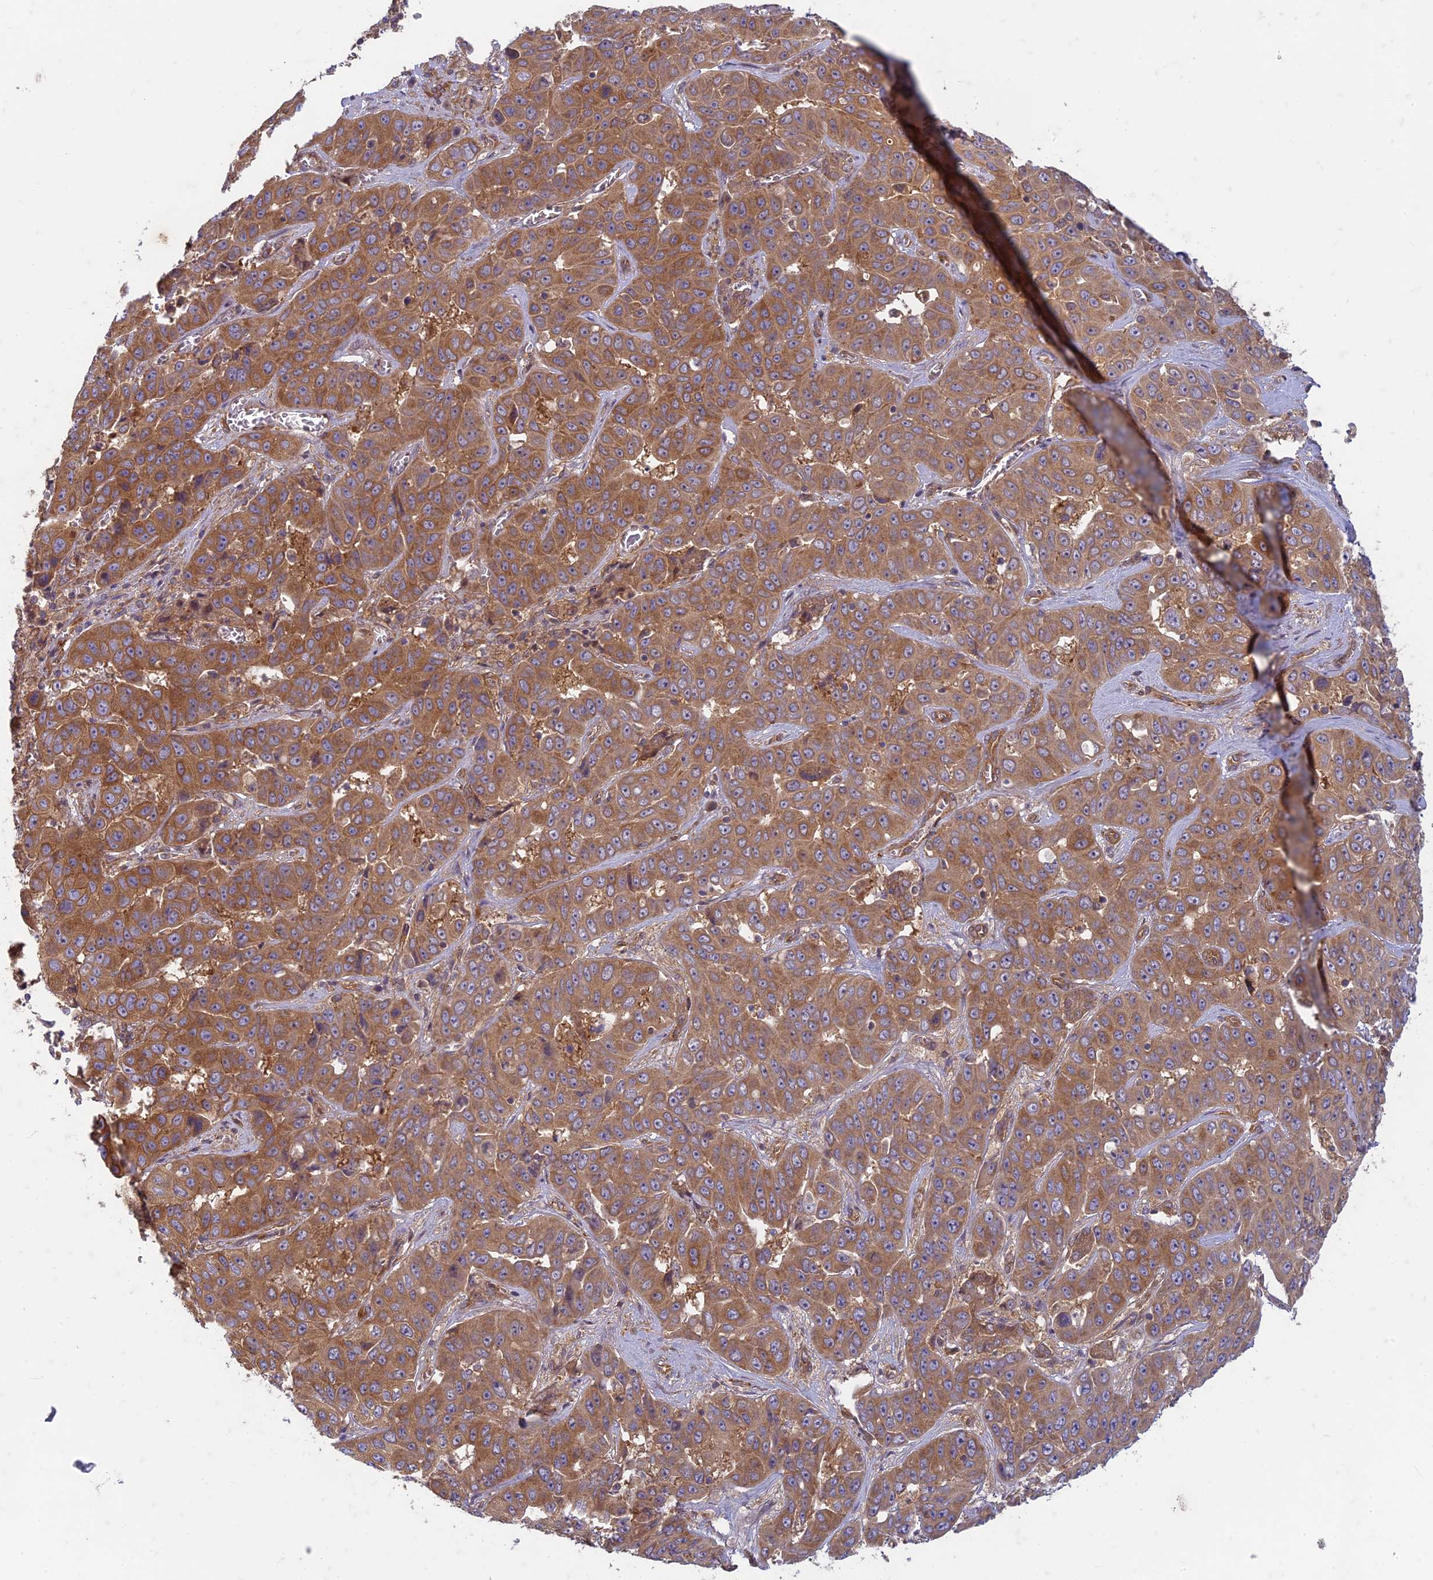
{"staining": {"intensity": "moderate", "quantity": ">75%", "location": "cytoplasmic/membranous"}, "tissue": "liver cancer", "cell_type": "Tumor cells", "image_type": "cancer", "snomed": [{"axis": "morphology", "description": "Cholangiocarcinoma"}, {"axis": "topography", "description": "Liver"}], "caption": "A medium amount of moderate cytoplasmic/membranous positivity is identified in about >75% of tumor cells in liver cancer tissue. (Brightfield microscopy of DAB IHC at high magnification).", "gene": "TCF25", "patient": {"sex": "female", "age": 52}}